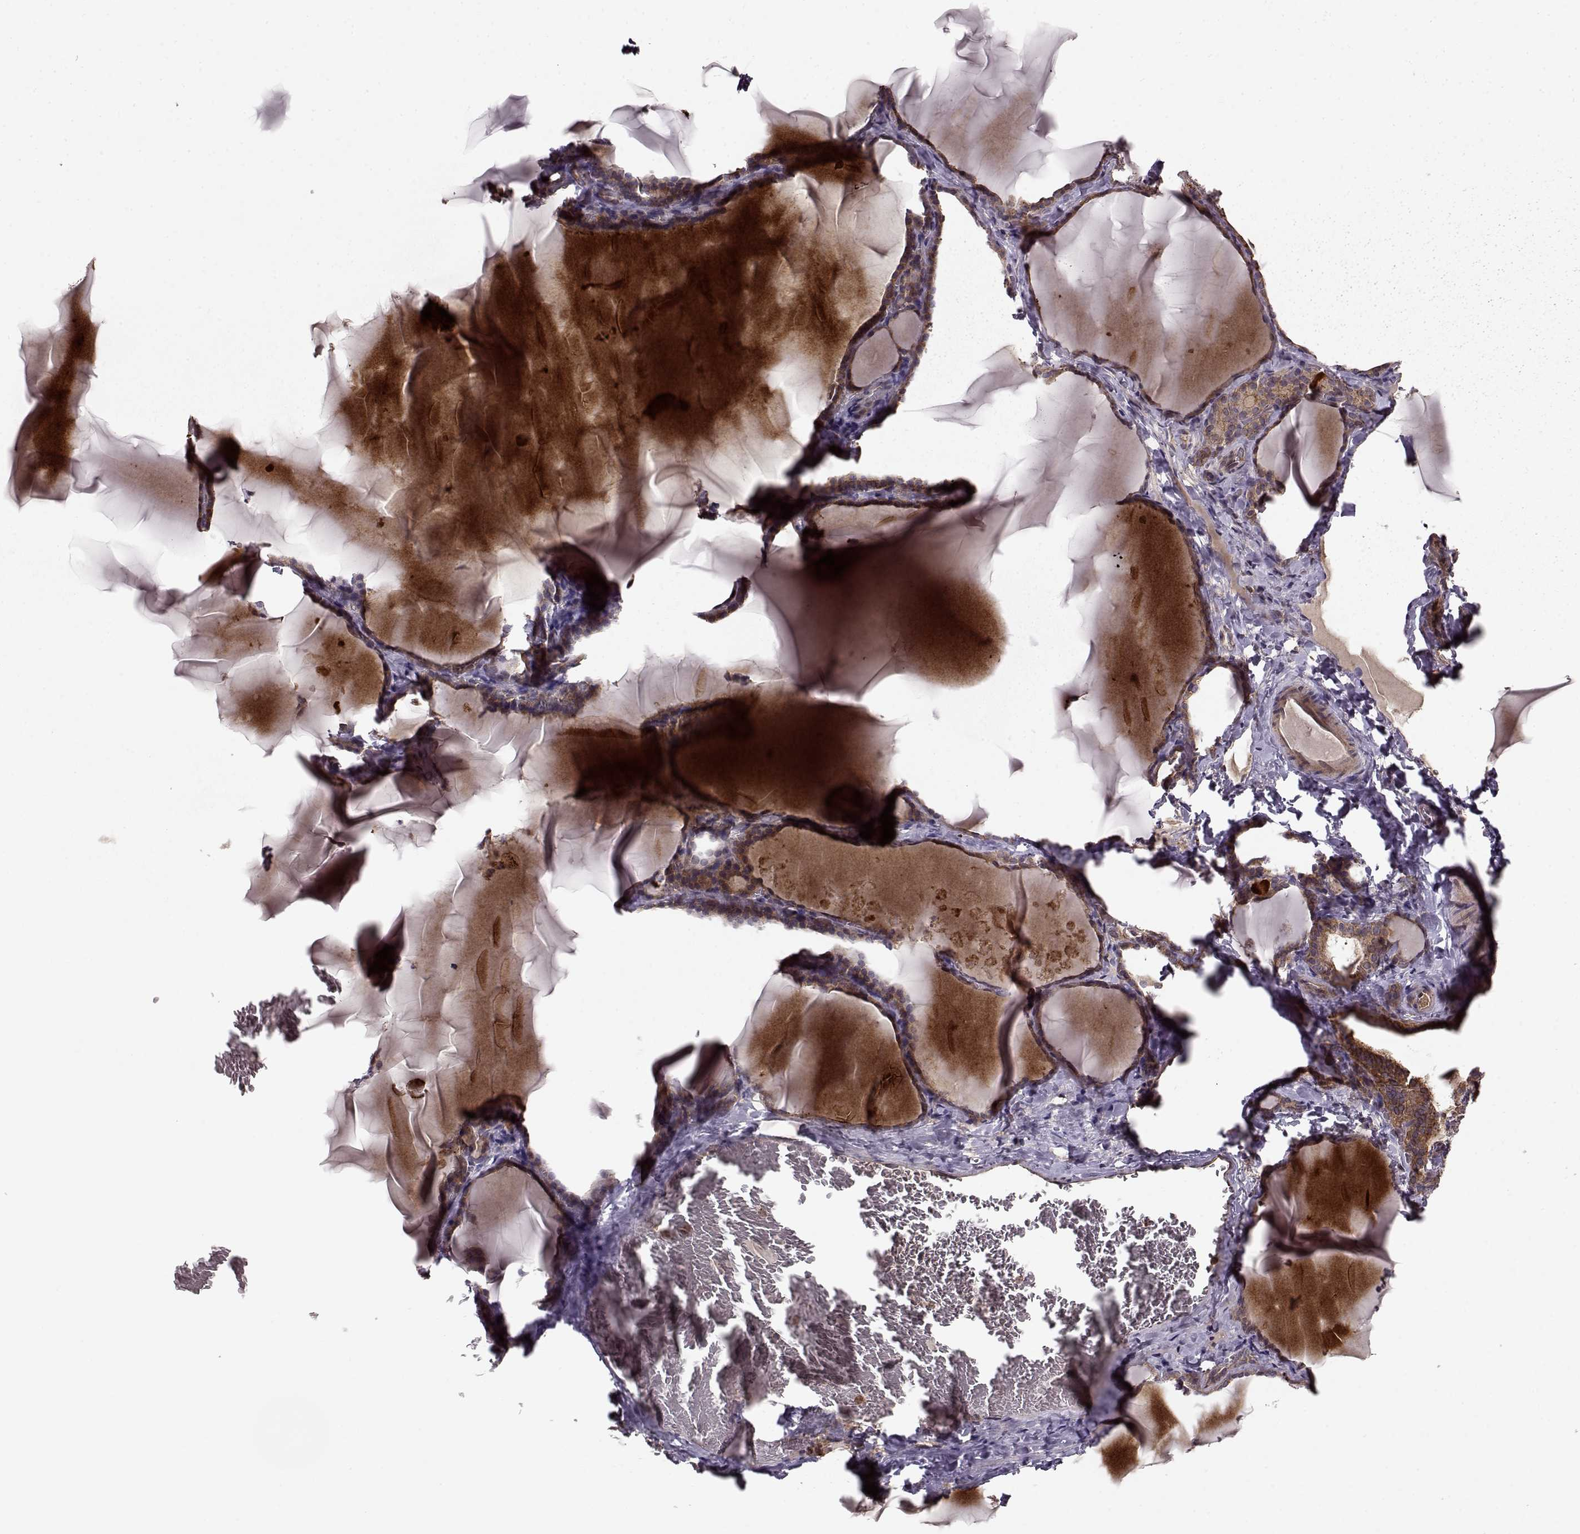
{"staining": {"intensity": "weak", "quantity": ">75%", "location": "cytoplasmic/membranous"}, "tissue": "thyroid gland", "cell_type": "Glandular cells", "image_type": "normal", "snomed": [{"axis": "morphology", "description": "Normal tissue, NOS"}, {"axis": "morphology", "description": "Hyperplasia, NOS"}, {"axis": "topography", "description": "Thyroid gland"}], "caption": "The micrograph exhibits staining of normal thyroid gland, revealing weak cytoplasmic/membranous protein positivity (brown color) within glandular cells.", "gene": "IFRD2", "patient": {"sex": "female", "age": 27}}